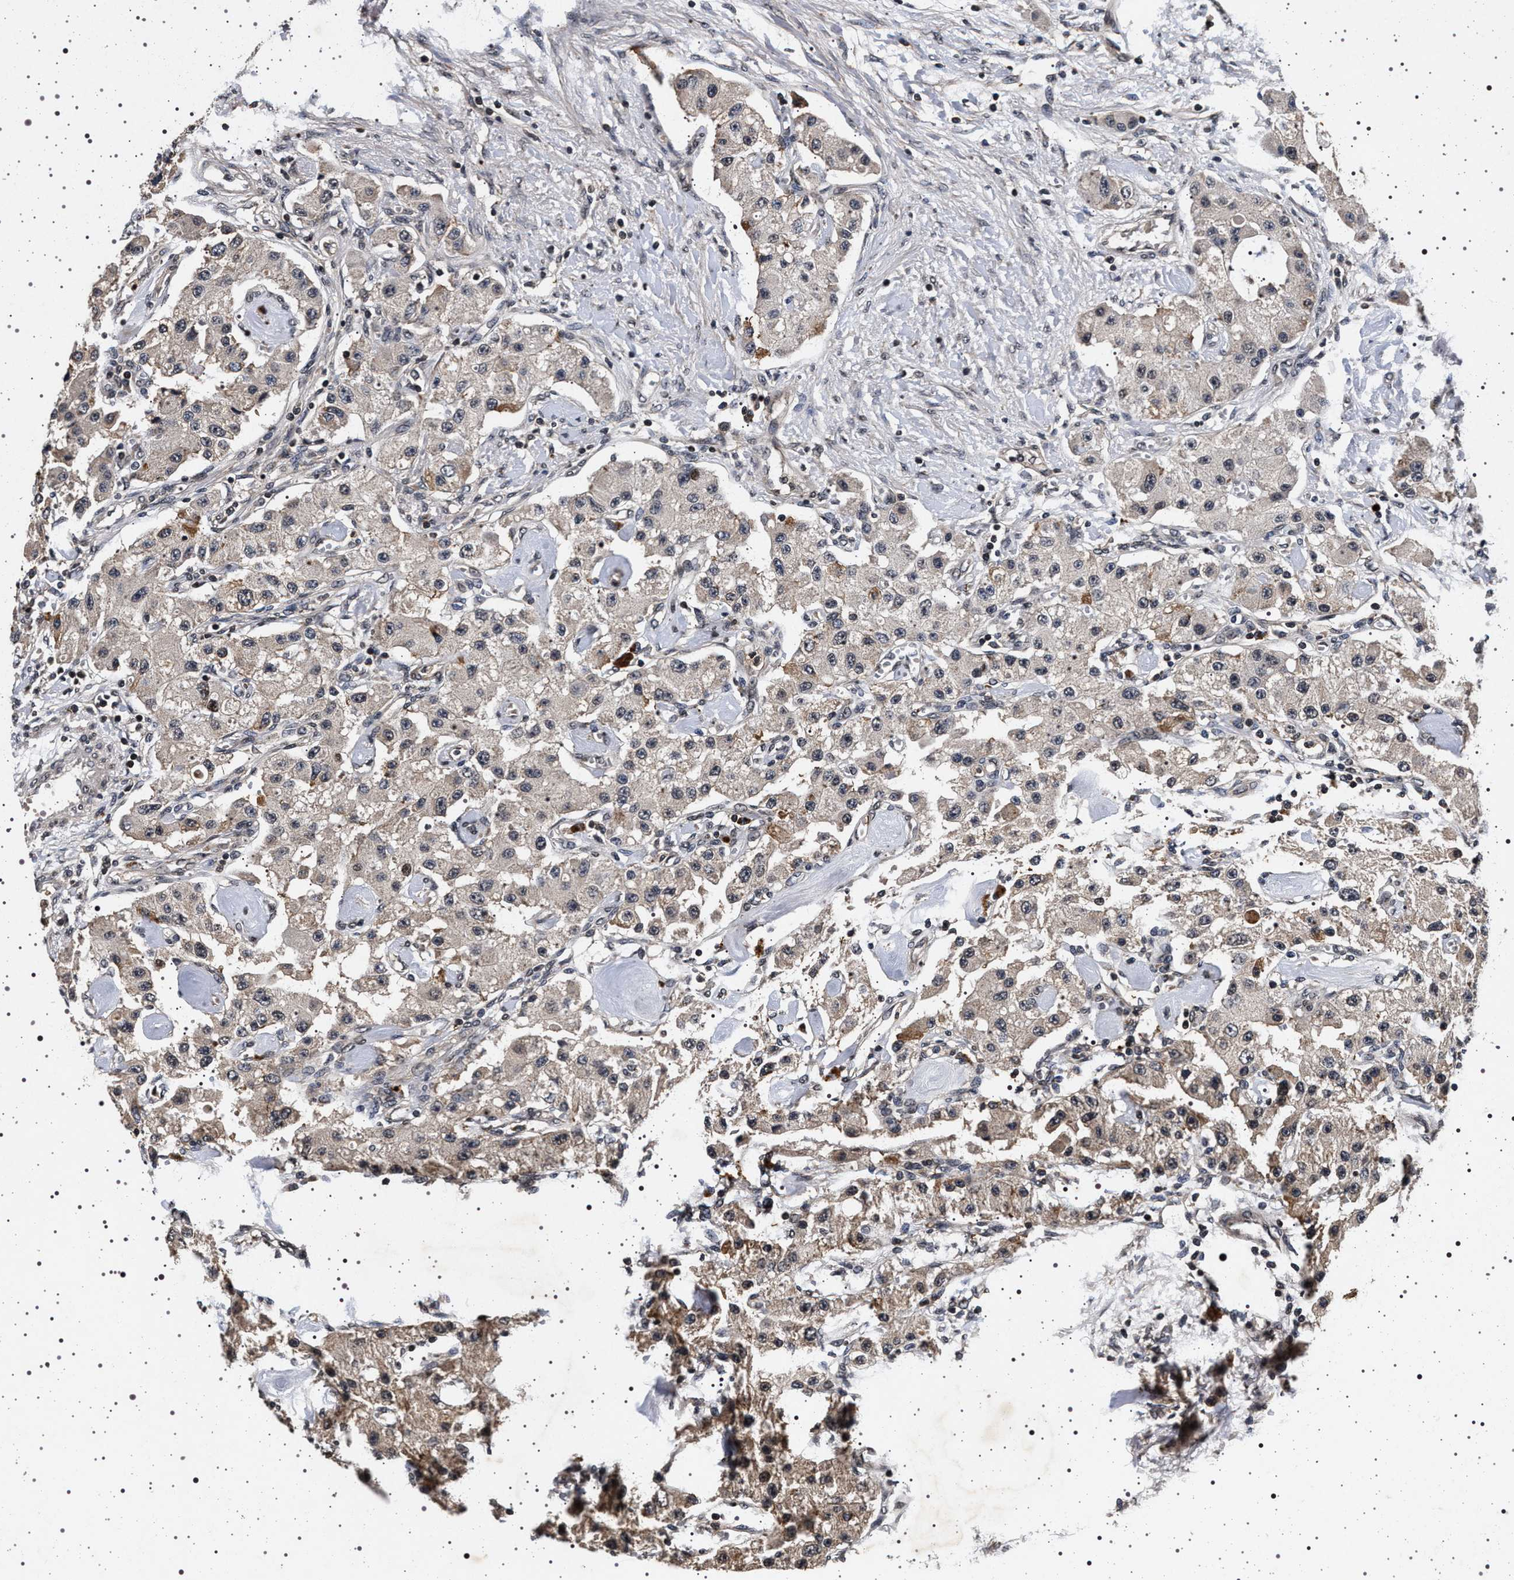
{"staining": {"intensity": "weak", "quantity": "<25%", "location": "cytoplasmic/membranous,nuclear"}, "tissue": "carcinoid", "cell_type": "Tumor cells", "image_type": "cancer", "snomed": [{"axis": "morphology", "description": "Carcinoid, malignant, NOS"}, {"axis": "topography", "description": "Pancreas"}], "caption": "Image shows no protein expression in tumor cells of carcinoid tissue.", "gene": "CDKN1B", "patient": {"sex": "male", "age": 41}}